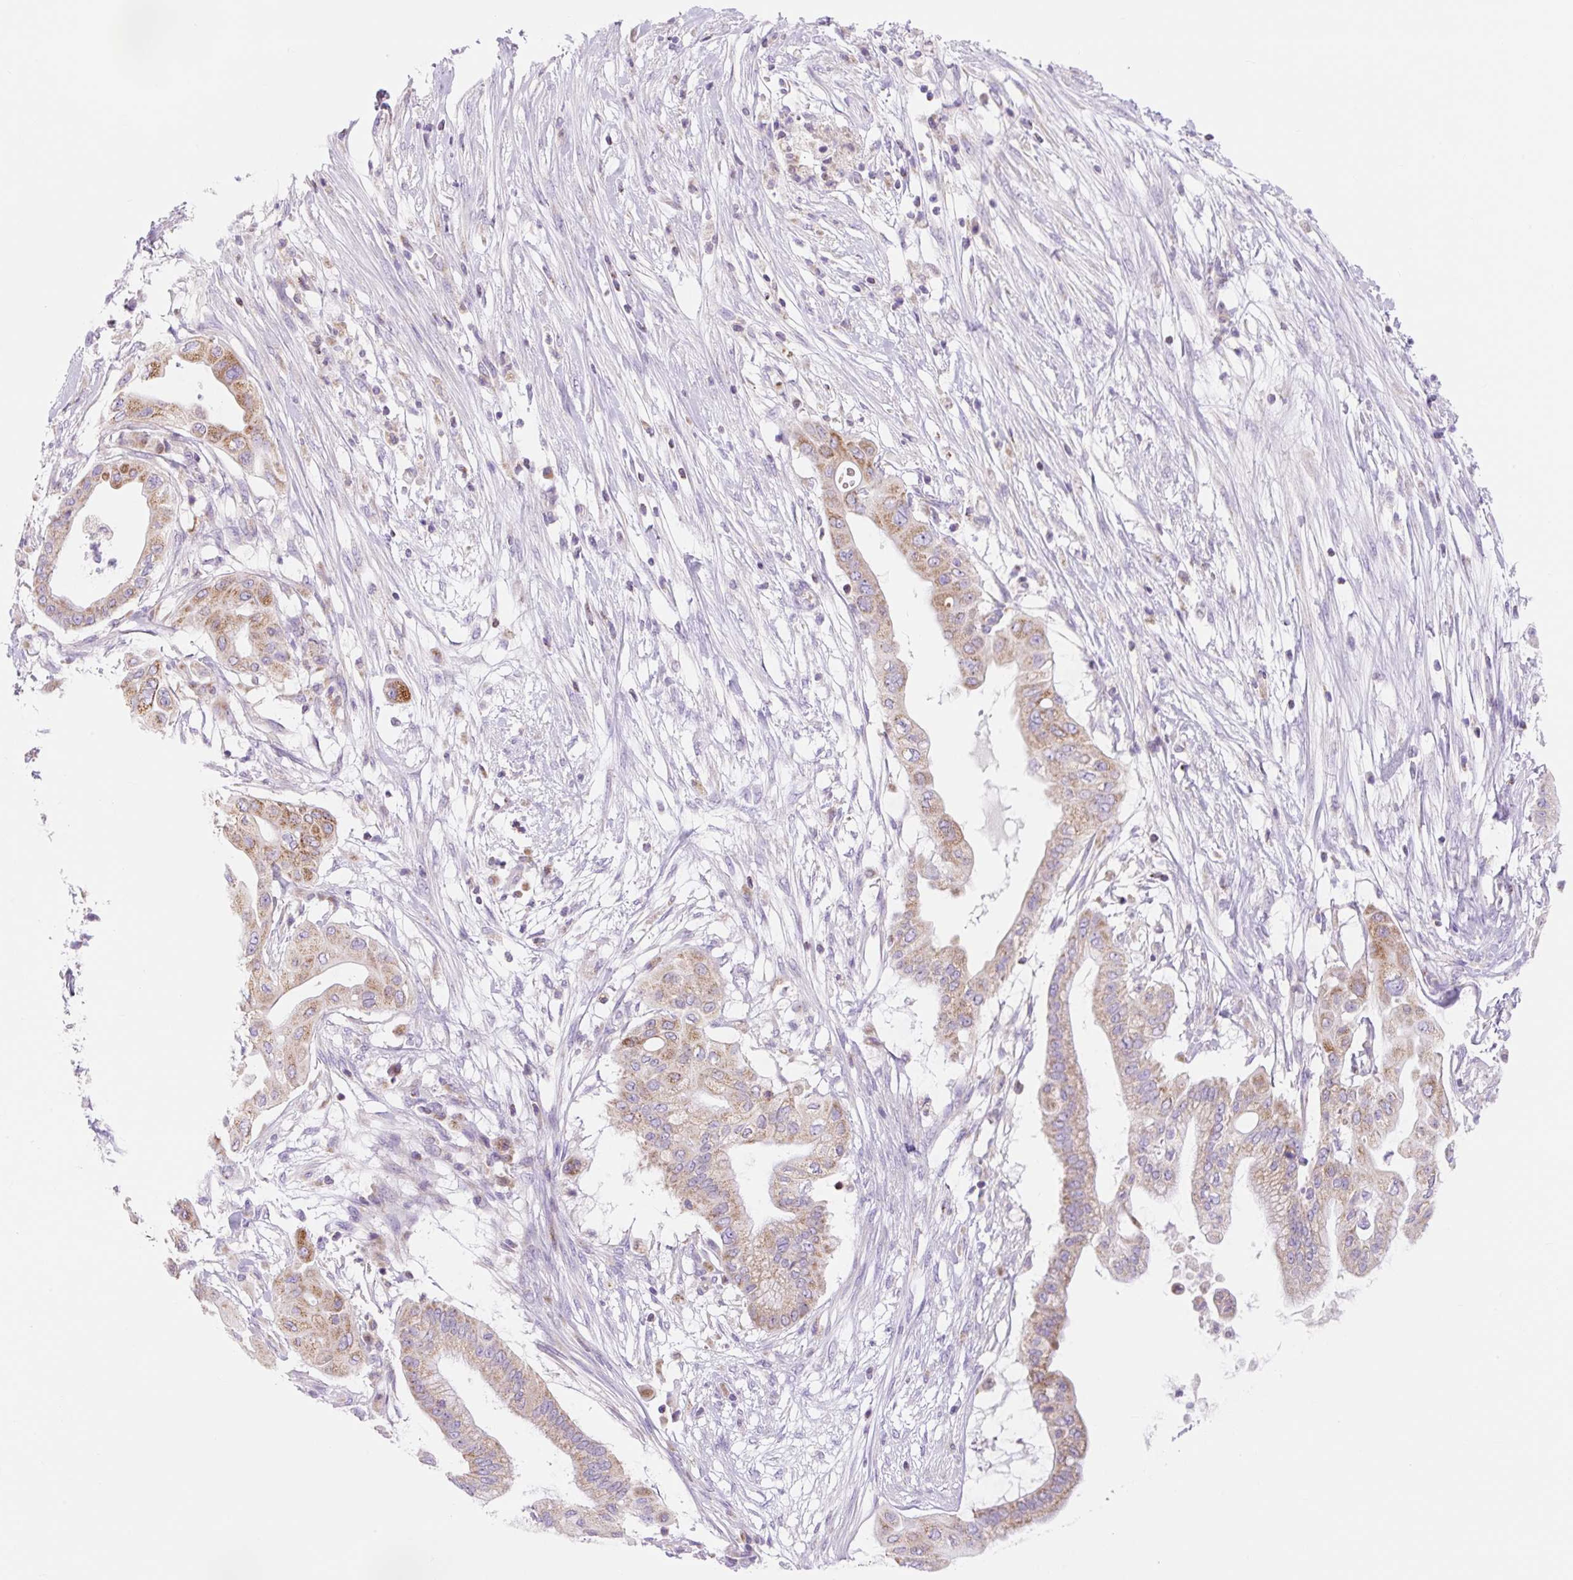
{"staining": {"intensity": "moderate", "quantity": ">75%", "location": "cytoplasmic/membranous"}, "tissue": "pancreatic cancer", "cell_type": "Tumor cells", "image_type": "cancer", "snomed": [{"axis": "morphology", "description": "Adenocarcinoma, NOS"}, {"axis": "topography", "description": "Pancreas"}], "caption": "Immunohistochemistry of human pancreatic adenocarcinoma demonstrates medium levels of moderate cytoplasmic/membranous staining in about >75% of tumor cells.", "gene": "FOCAD", "patient": {"sex": "male", "age": 68}}